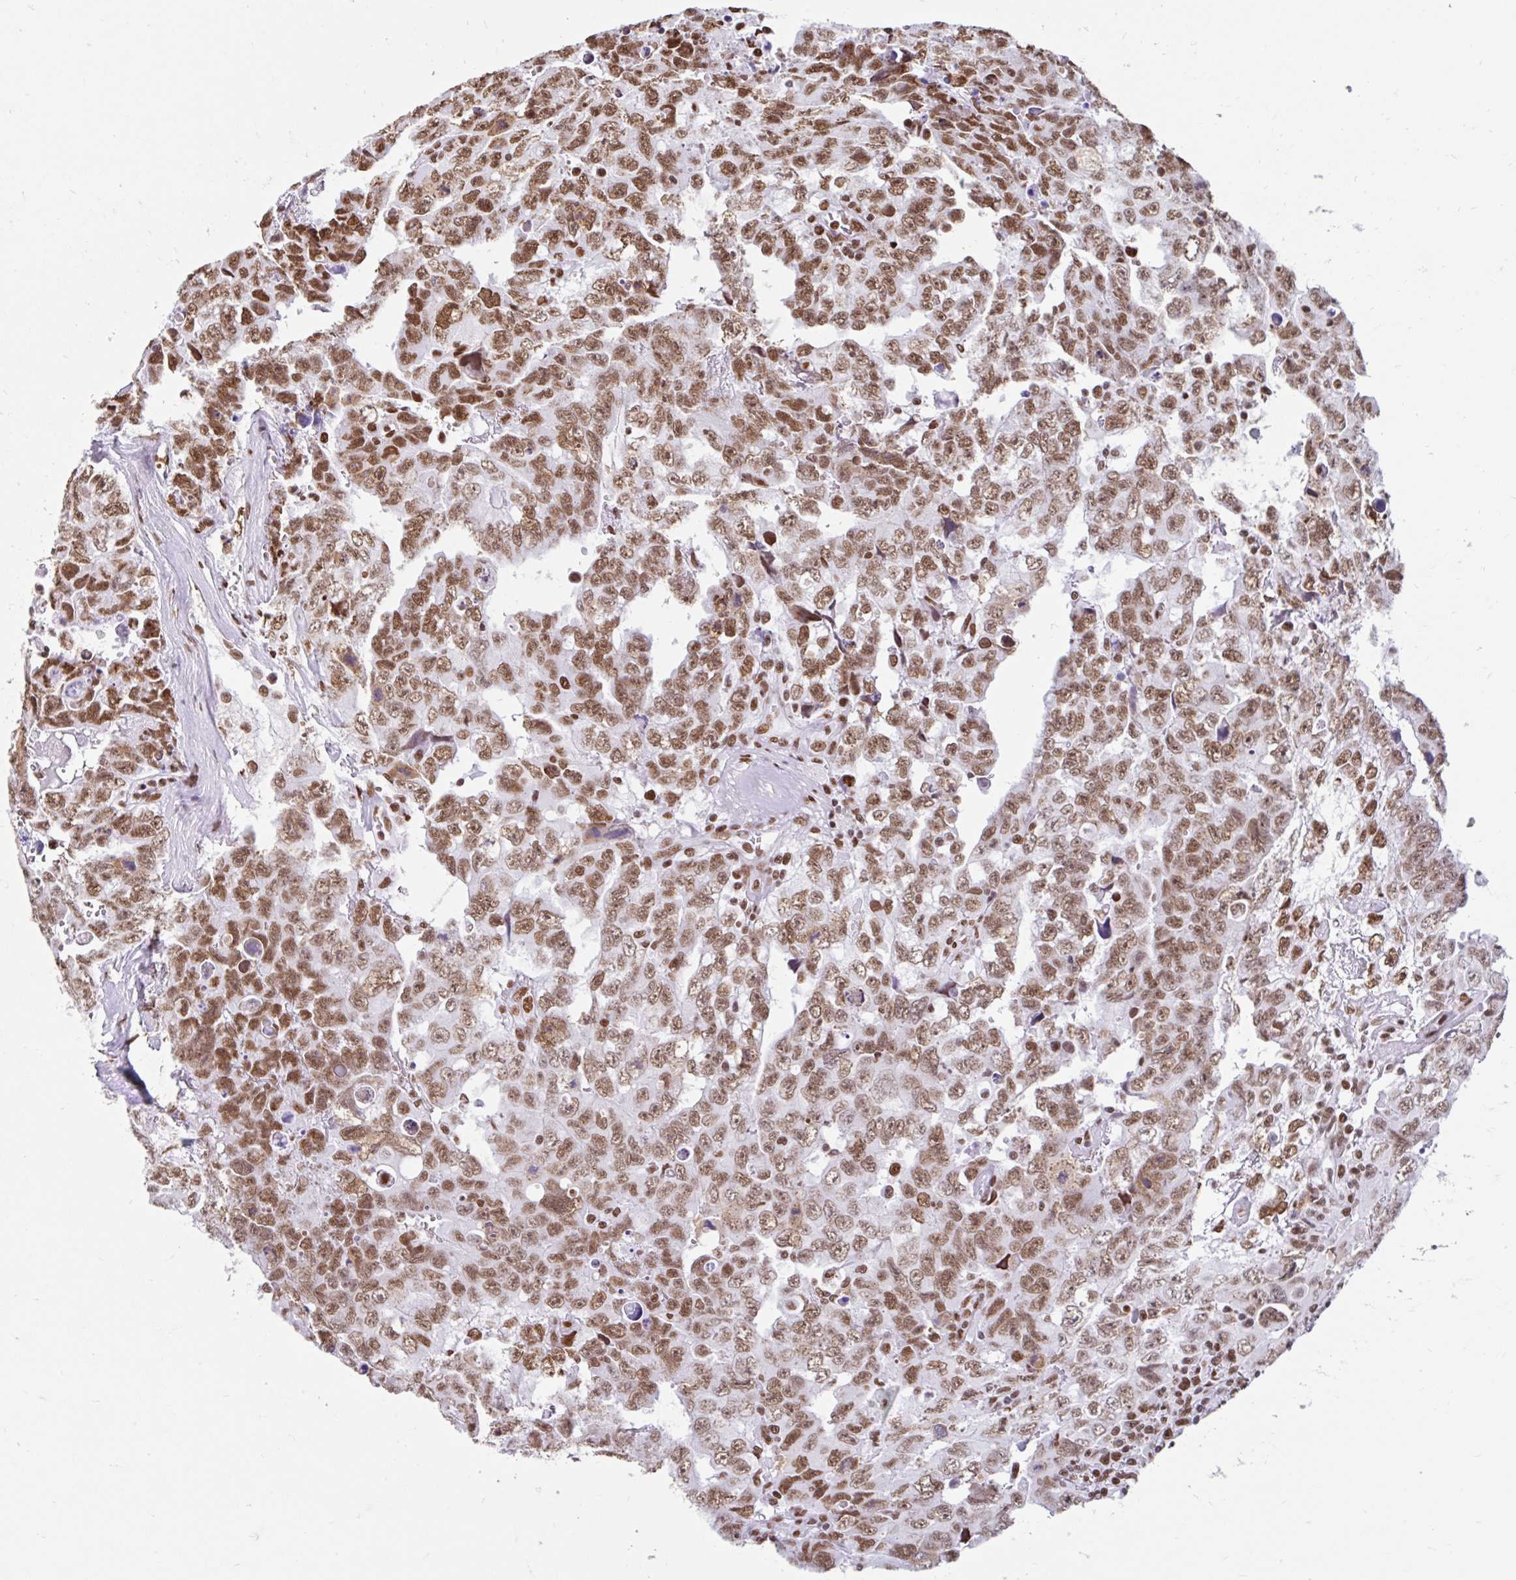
{"staining": {"intensity": "moderate", "quantity": ">75%", "location": "nuclear"}, "tissue": "testis cancer", "cell_type": "Tumor cells", "image_type": "cancer", "snomed": [{"axis": "morphology", "description": "Carcinoma, Embryonal, NOS"}, {"axis": "topography", "description": "Testis"}], "caption": "DAB immunohistochemical staining of testis cancer (embryonal carcinoma) demonstrates moderate nuclear protein positivity in about >75% of tumor cells.", "gene": "KHDRBS1", "patient": {"sex": "male", "age": 24}}